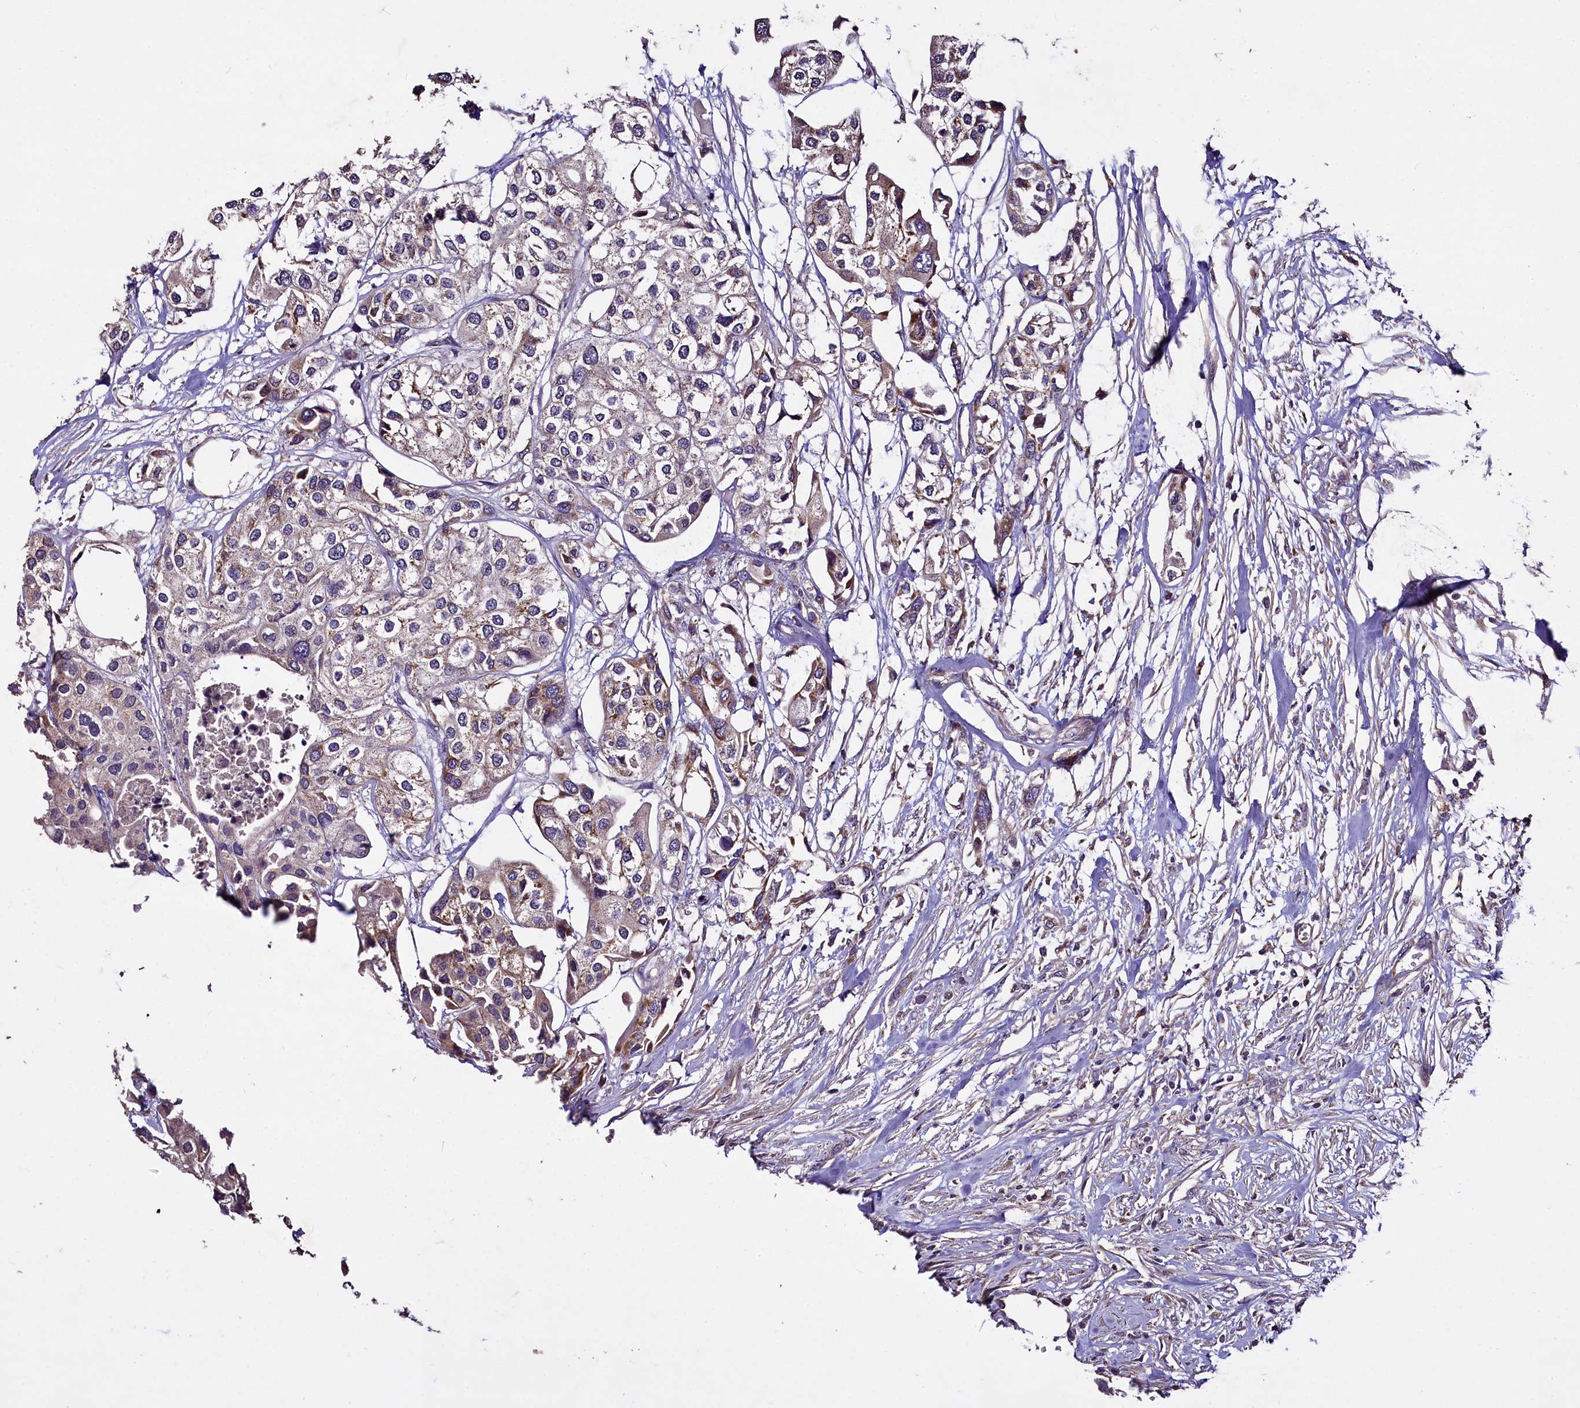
{"staining": {"intensity": "weak", "quantity": "<25%", "location": "cytoplasmic/membranous"}, "tissue": "urothelial cancer", "cell_type": "Tumor cells", "image_type": "cancer", "snomed": [{"axis": "morphology", "description": "Urothelial carcinoma, High grade"}, {"axis": "topography", "description": "Urinary bladder"}], "caption": "IHC micrograph of neoplastic tissue: human urothelial cancer stained with DAB displays no significant protein expression in tumor cells.", "gene": "COQ9", "patient": {"sex": "male", "age": 64}}